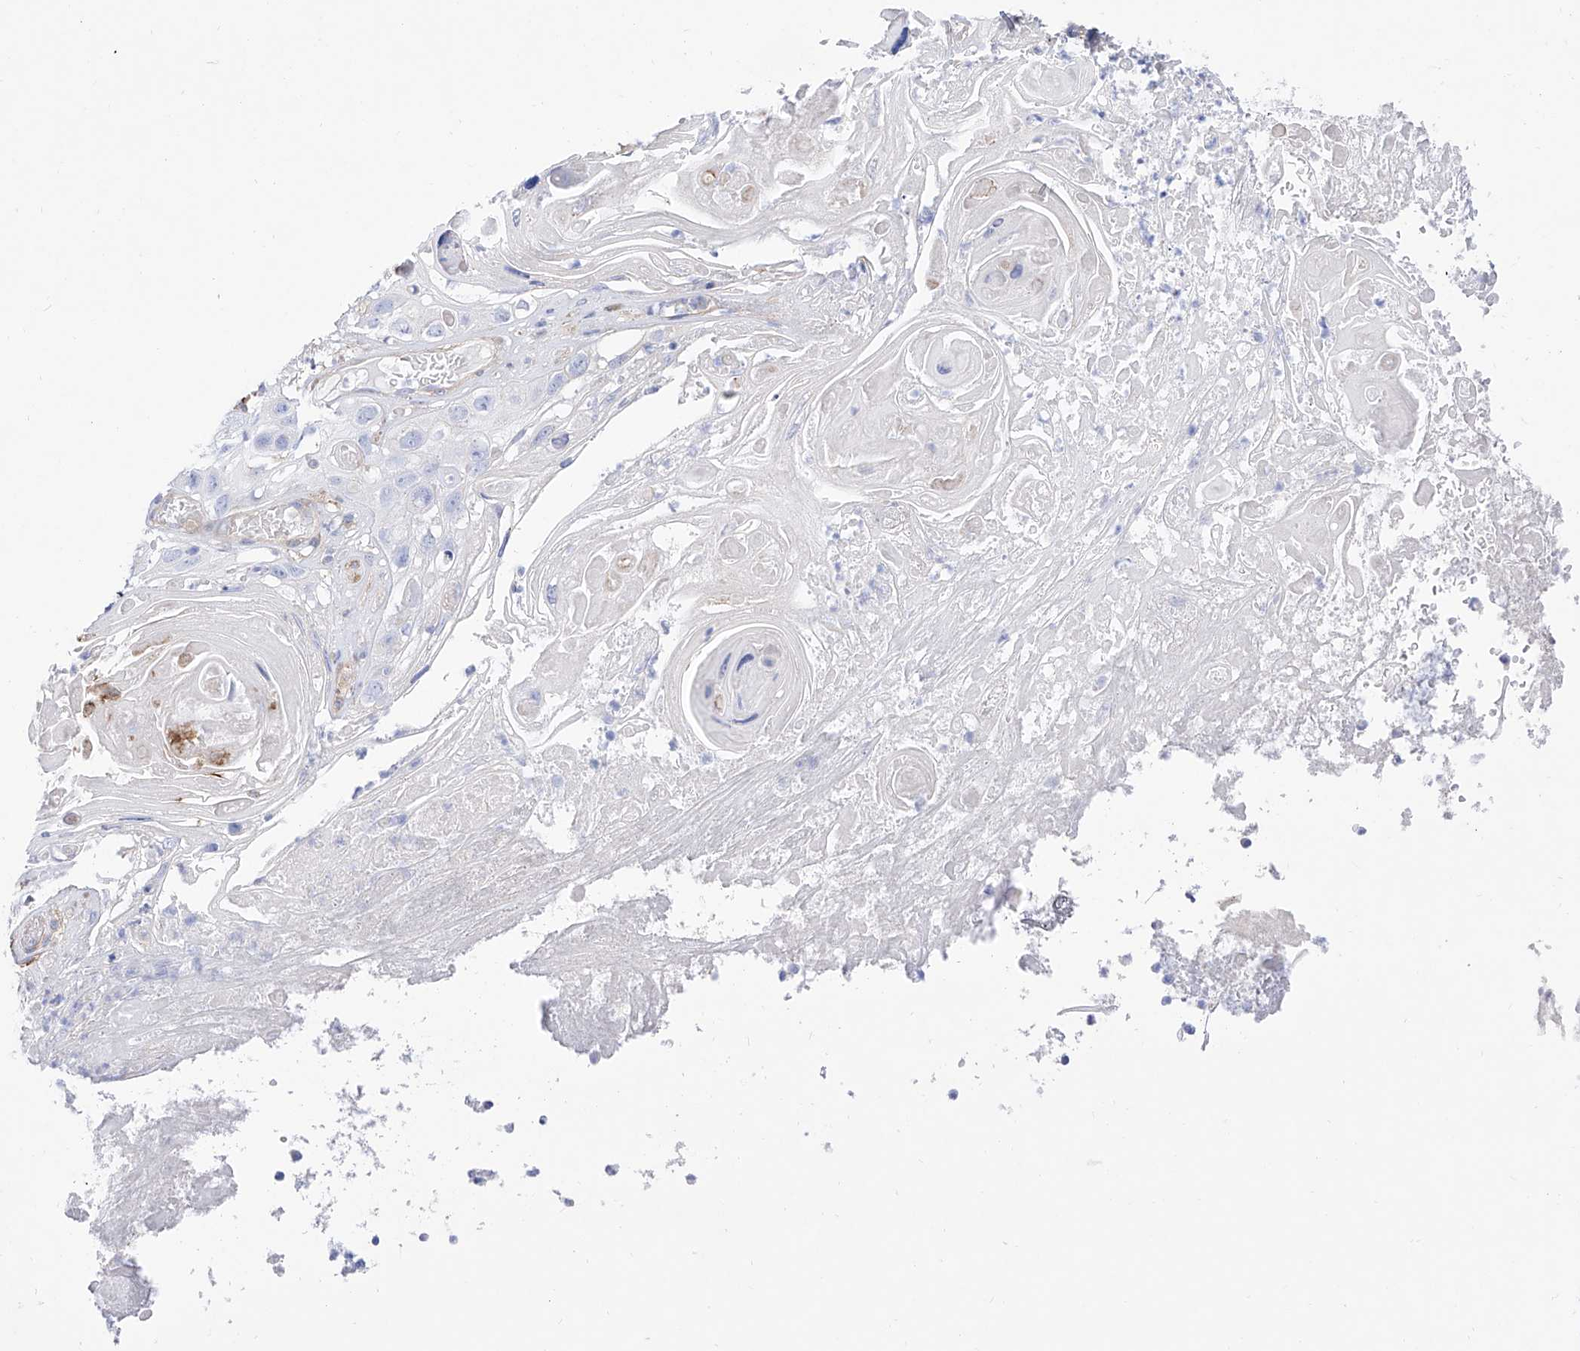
{"staining": {"intensity": "negative", "quantity": "none", "location": "none"}, "tissue": "skin cancer", "cell_type": "Tumor cells", "image_type": "cancer", "snomed": [{"axis": "morphology", "description": "Squamous cell carcinoma, NOS"}, {"axis": "topography", "description": "Skin"}], "caption": "IHC micrograph of squamous cell carcinoma (skin) stained for a protein (brown), which shows no positivity in tumor cells. (IHC, brightfield microscopy, high magnification).", "gene": "ZNF653", "patient": {"sex": "male", "age": 55}}